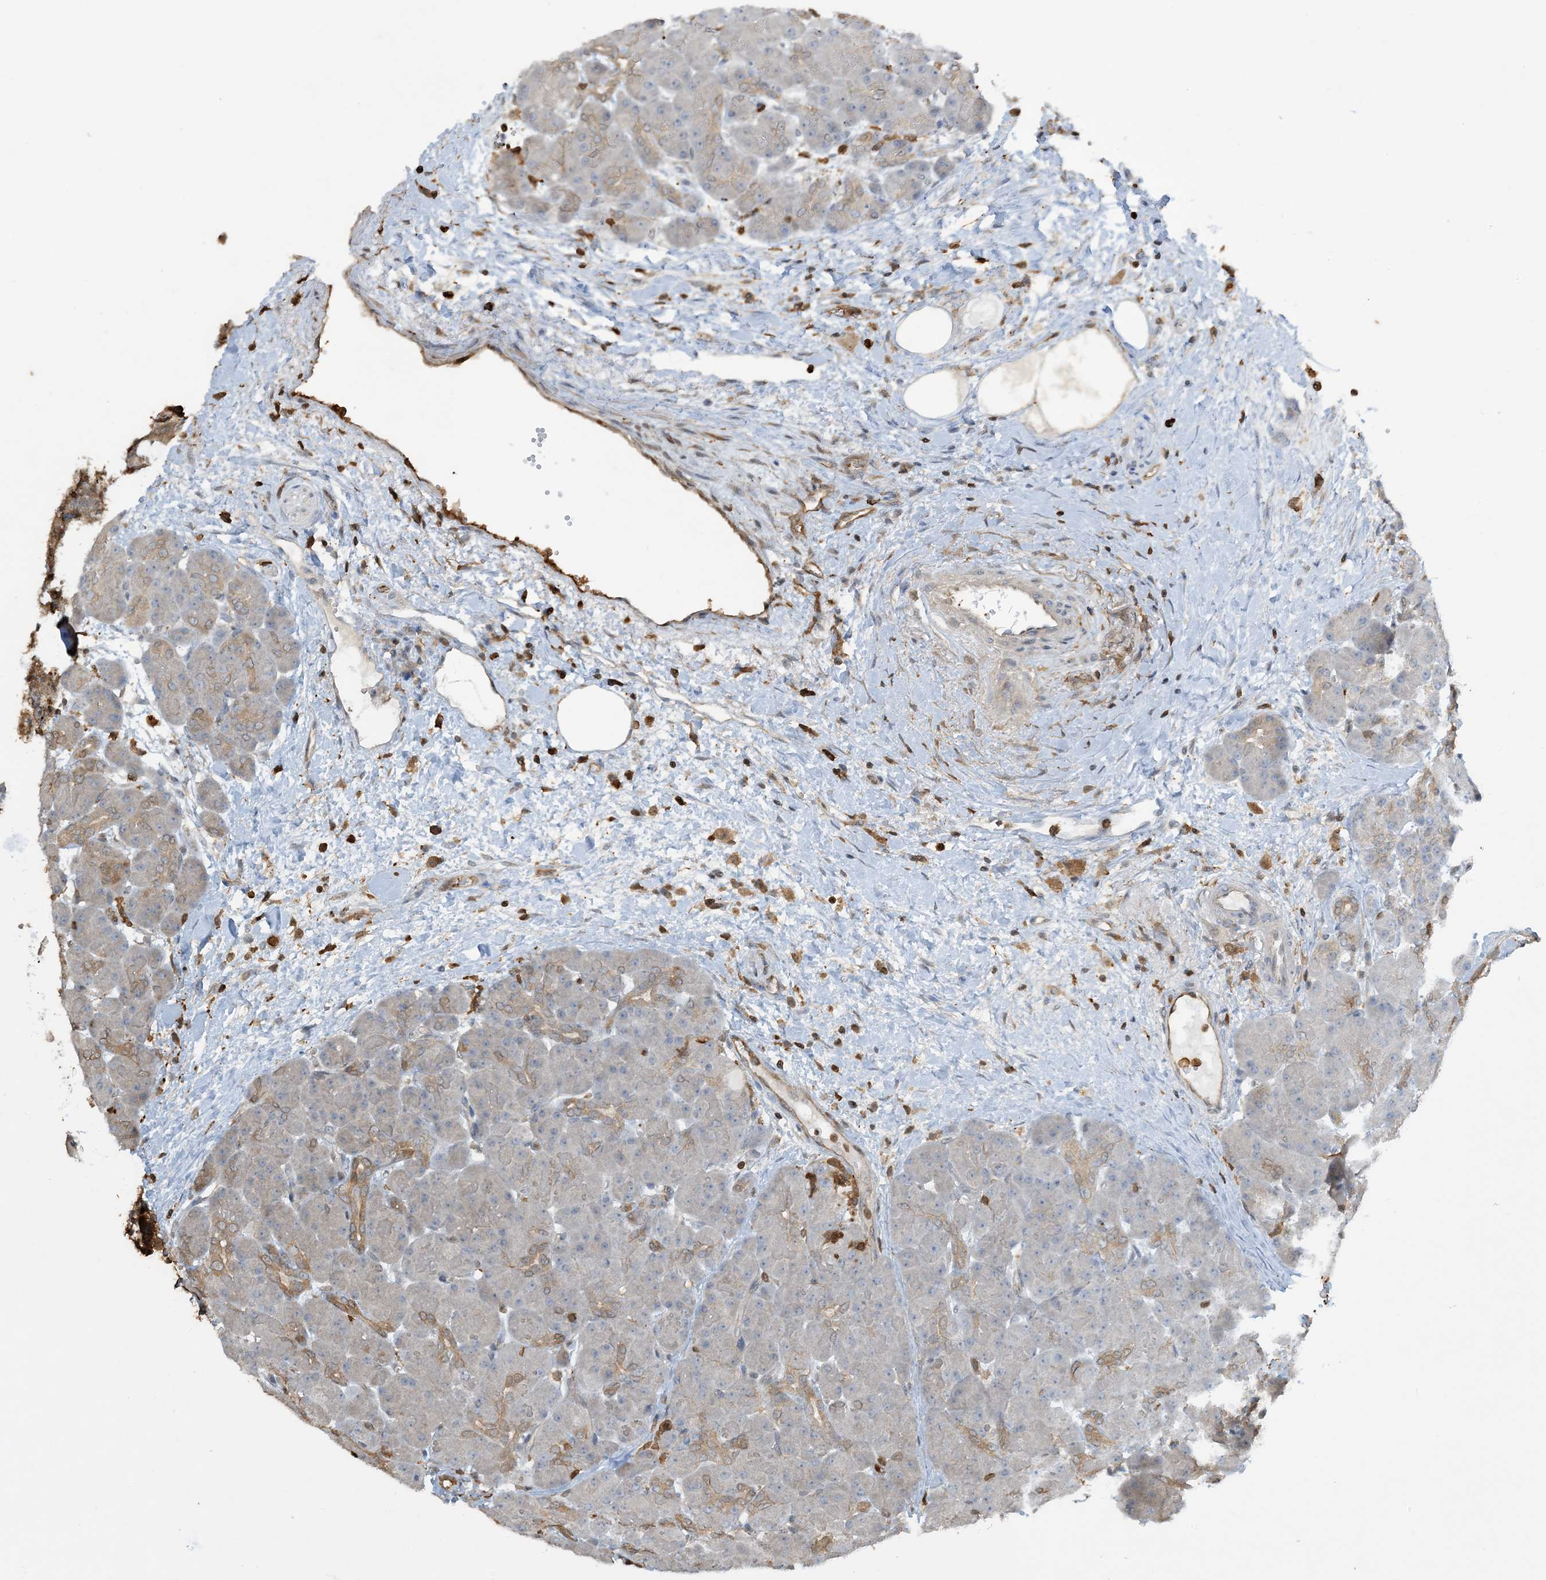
{"staining": {"intensity": "moderate", "quantity": "<25%", "location": "cytoplasmic/membranous"}, "tissue": "pancreas", "cell_type": "Exocrine glandular cells", "image_type": "normal", "snomed": [{"axis": "morphology", "description": "Normal tissue, NOS"}, {"axis": "topography", "description": "Pancreas"}], "caption": "Immunohistochemistry (IHC) staining of unremarkable pancreas, which exhibits low levels of moderate cytoplasmic/membranous expression in approximately <25% of exocrine glandular cells indicating moderate cytoplasmic/membranous protein staining. The staining was performed using DAB (brown) for protein detection and nuclei were counterstained in hematoxylin (blue).", "gene": "TMSB4X", "patient": {"sex": "male", "age": 66}}